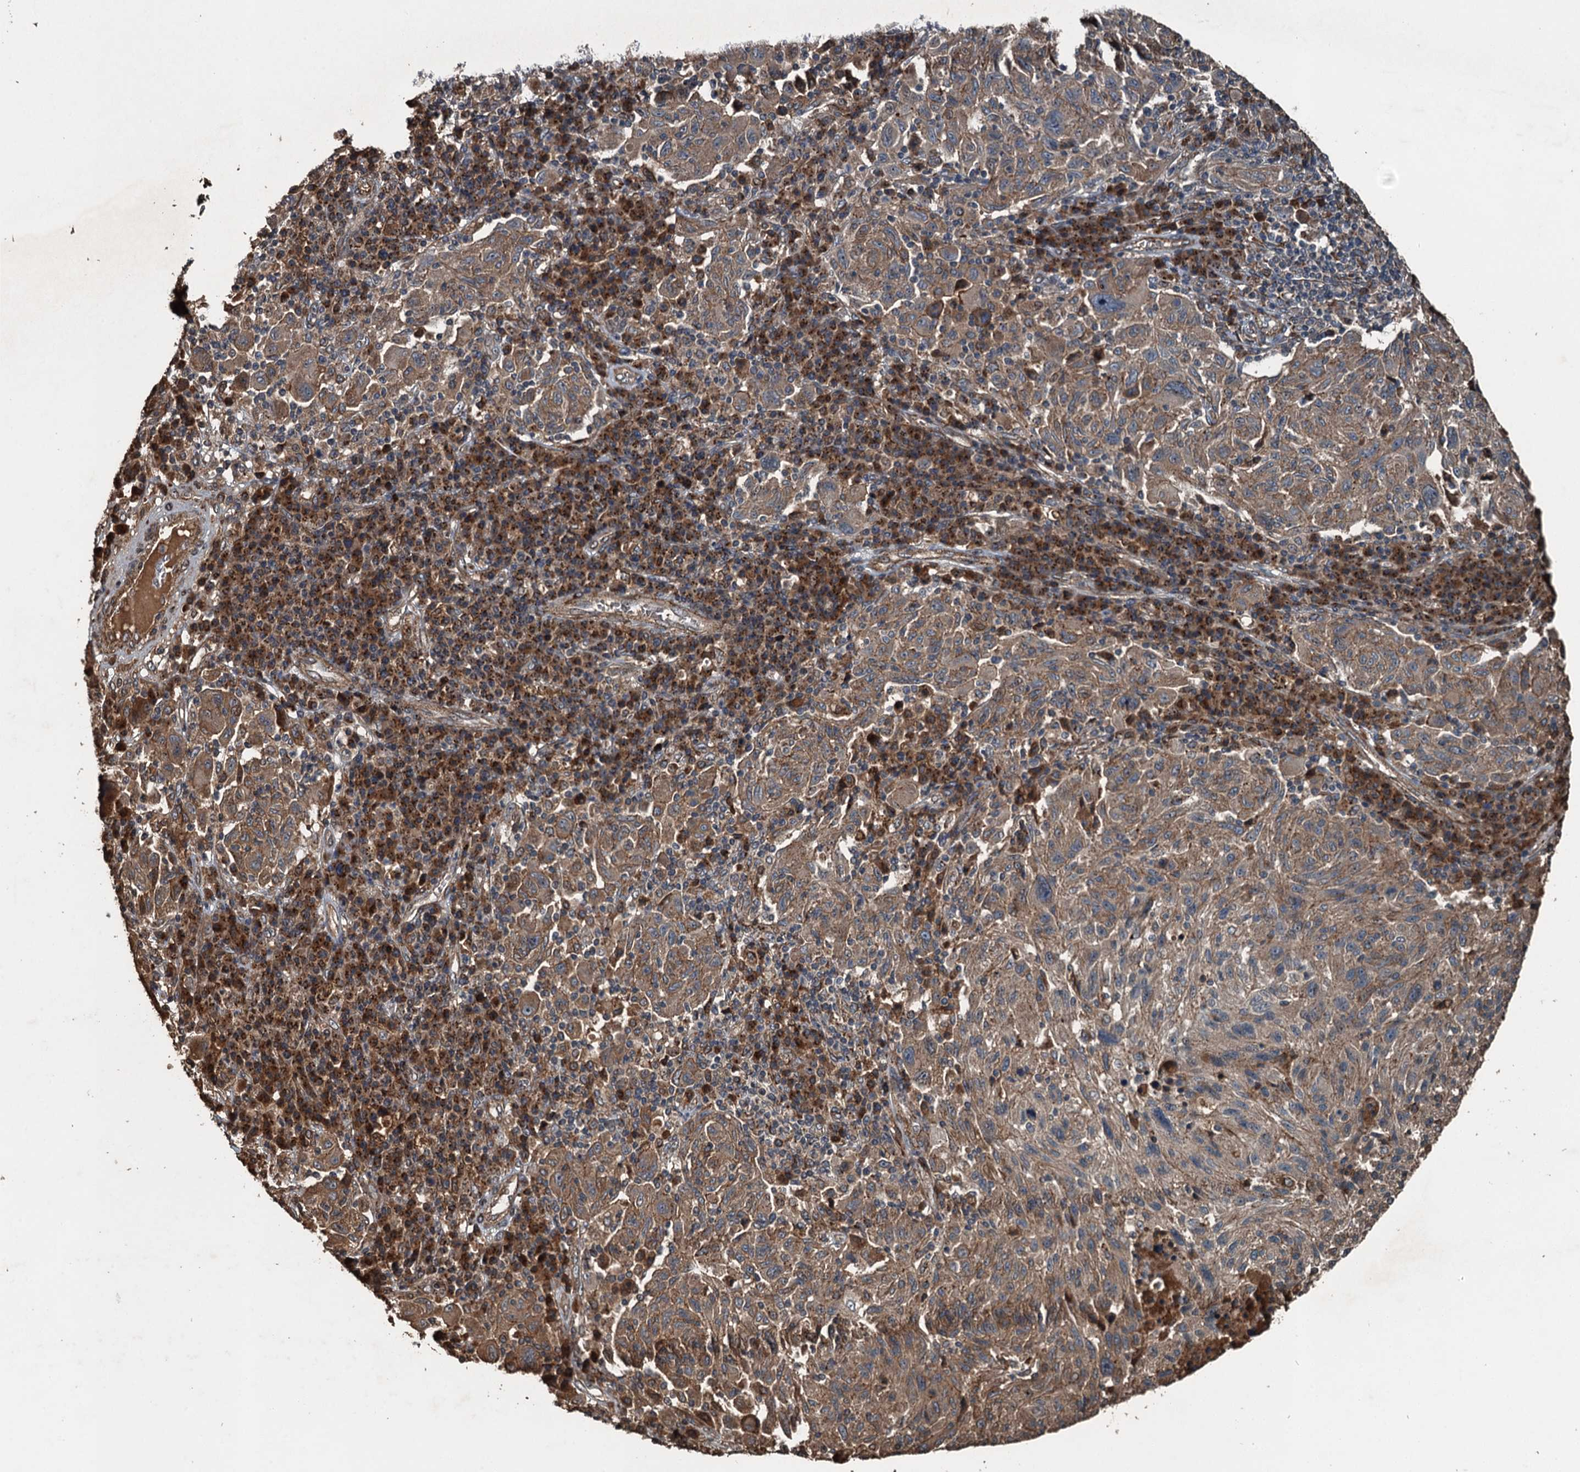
{"staining": {"intensity": "weak", "quantity": ">75%", "location": "cytoplasmic/membranous"}, "tissue": "melanoma", "cell_type": "Tumor cells", "image_type": "cancer", "snomed": [{"axis": "morphology", "description": "Malignant melanoma, NOS"}, {"axis": "topography", "description": "Skin"}], "caption": "Immunohistochemistry (IHC) micrograph of neoplastic tissue: malignant melanoma stained using immunohistochemistry shows low levels of weak protein expression localized specifically in the cytoplasmic/membranous of tumor cells, appearing as a cytoplasmic/membranous brown color.", "gene": "TCTN1", "patient": {"sex": "male", "age": 53}}